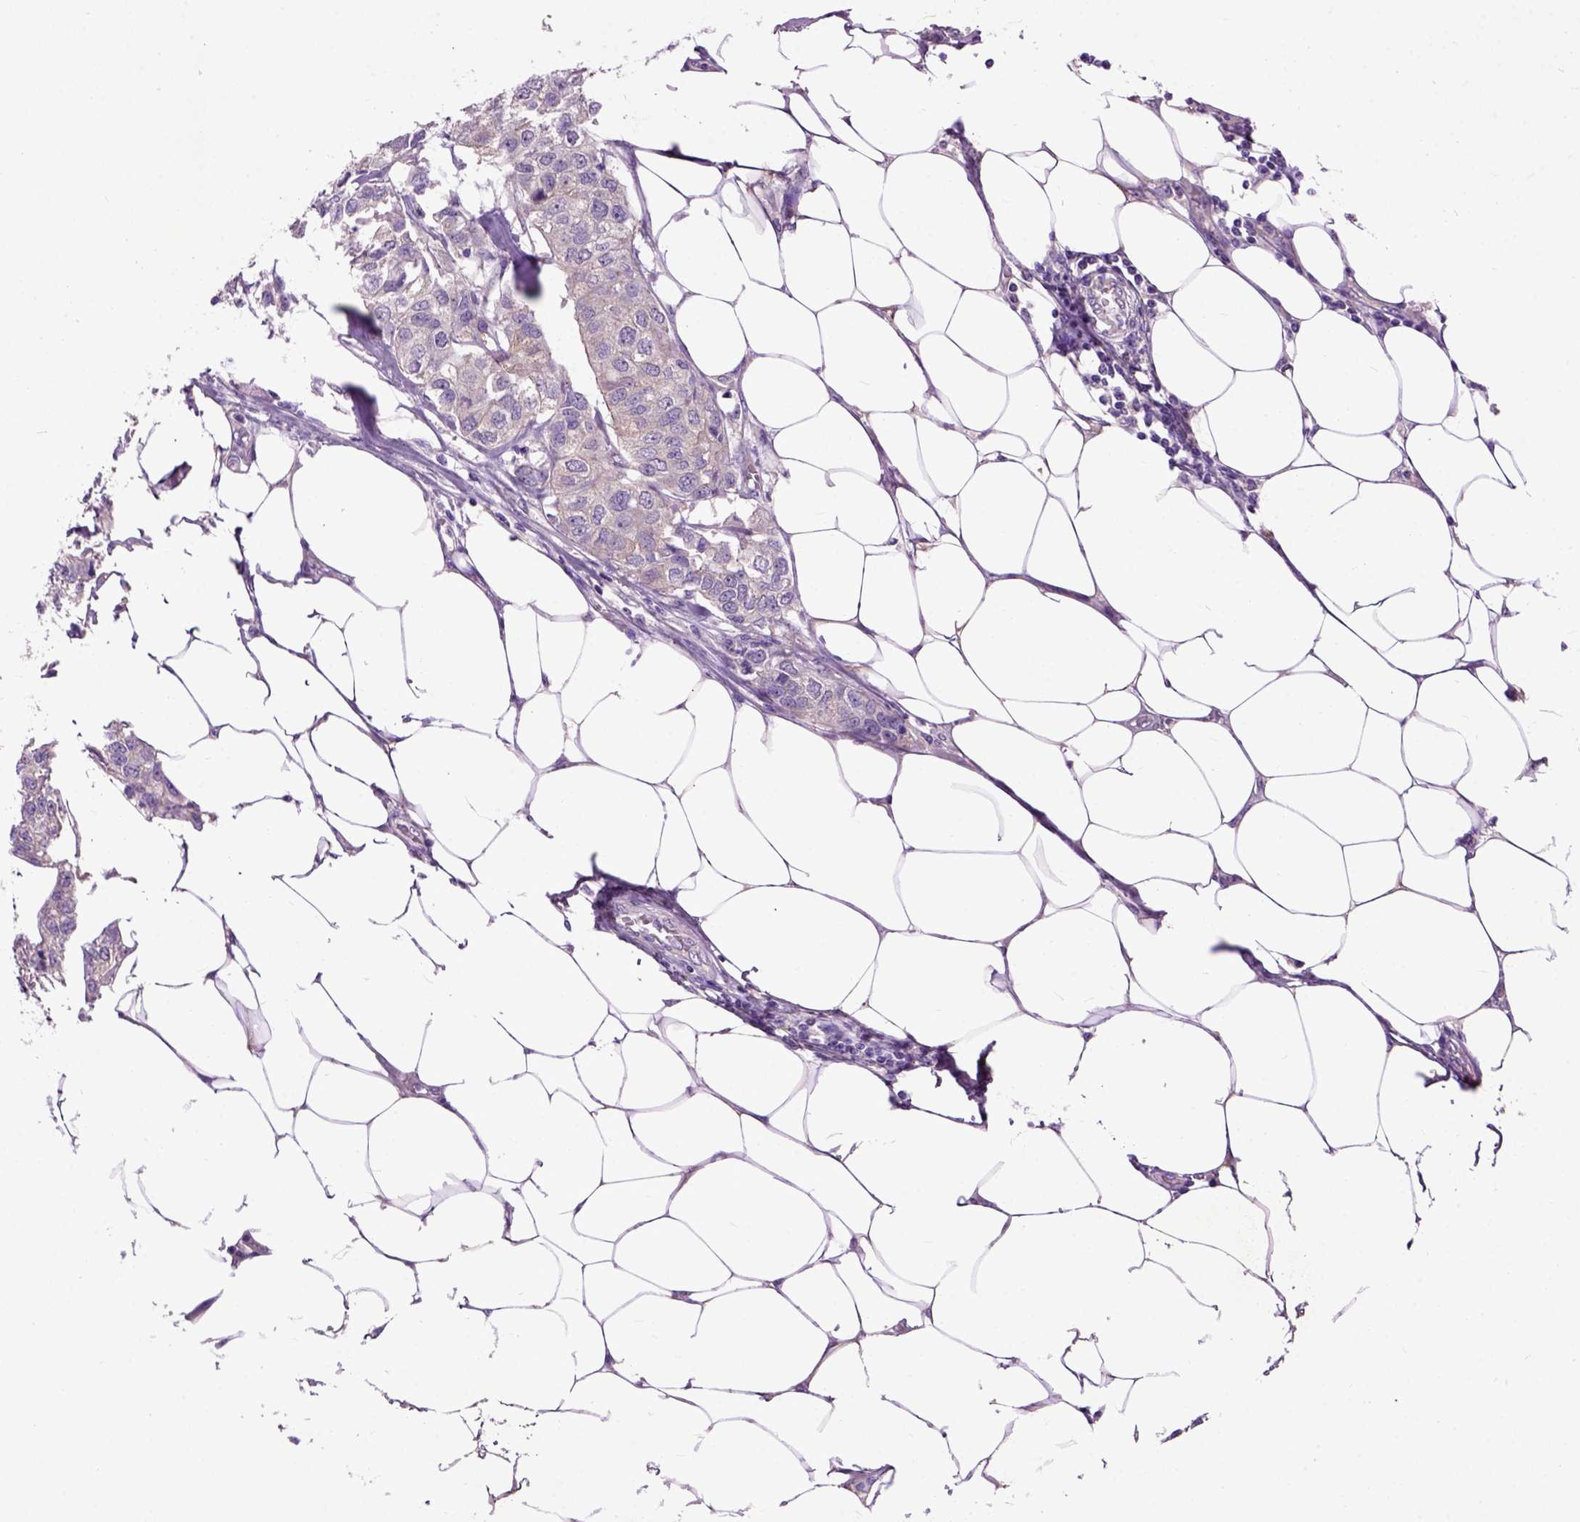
{"staining": {"intensity": "negative", "quantity": "none", "location": "none"}, "tissue": "breast cancer", "cell_type": "Tumor cells", "image_type": "cancer", "snomed": [{"axis": "morphology", "description": "Duct carcinoma"}, {"axis": "topography", "description": "Breast"}], "caption": "High magnification brightfield microscopy of intraductal carcinoma (breast) stained with DAB (3,3'-diaminobenzidine) (brown) and counterstained with hematoxylin (blue): tumor cells show no significant positivity.", "gene": "MAPT", "patient": {"sex": "female", "age": 80}}